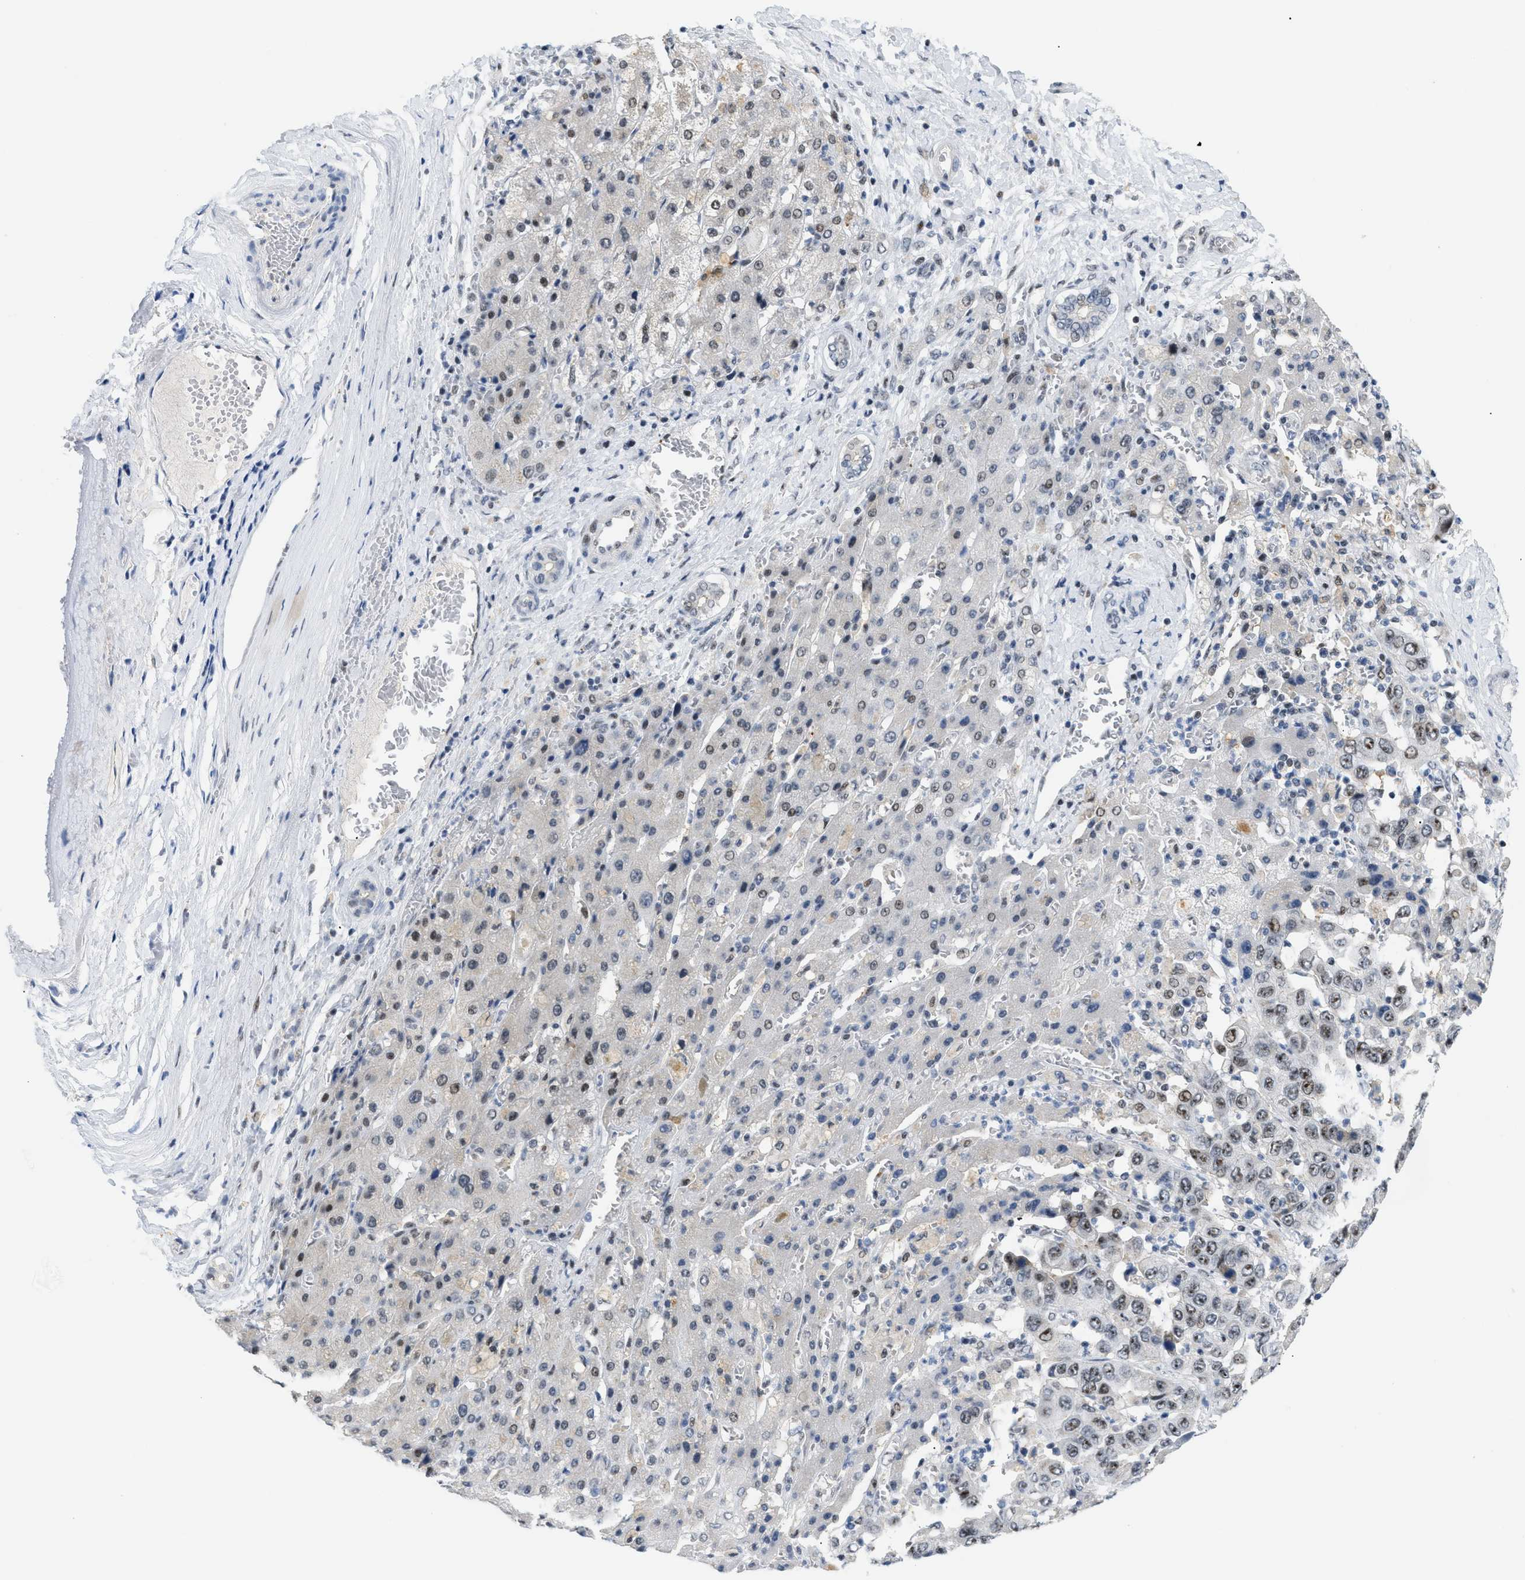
{"staining": {"intensity": "weak", "quantity": ">75%", "location": "nuclear"}, "tissue": "liver cancer", "cell_type": "Tumor cells", "image_type": "cancer", "snomed": [{"axis": "morphology", "description": "Cholangiocarcinoma"}, {"axis": "topography", "description": "Liver"}], "caption": "About >75% of tumor cells in human liver cholangiocarcinoma show weak nuclear protein positivity as visualized by brown immunohistochemical staining.", "gene": "MED1", "patient": {"sex": "female", "age": 52}}